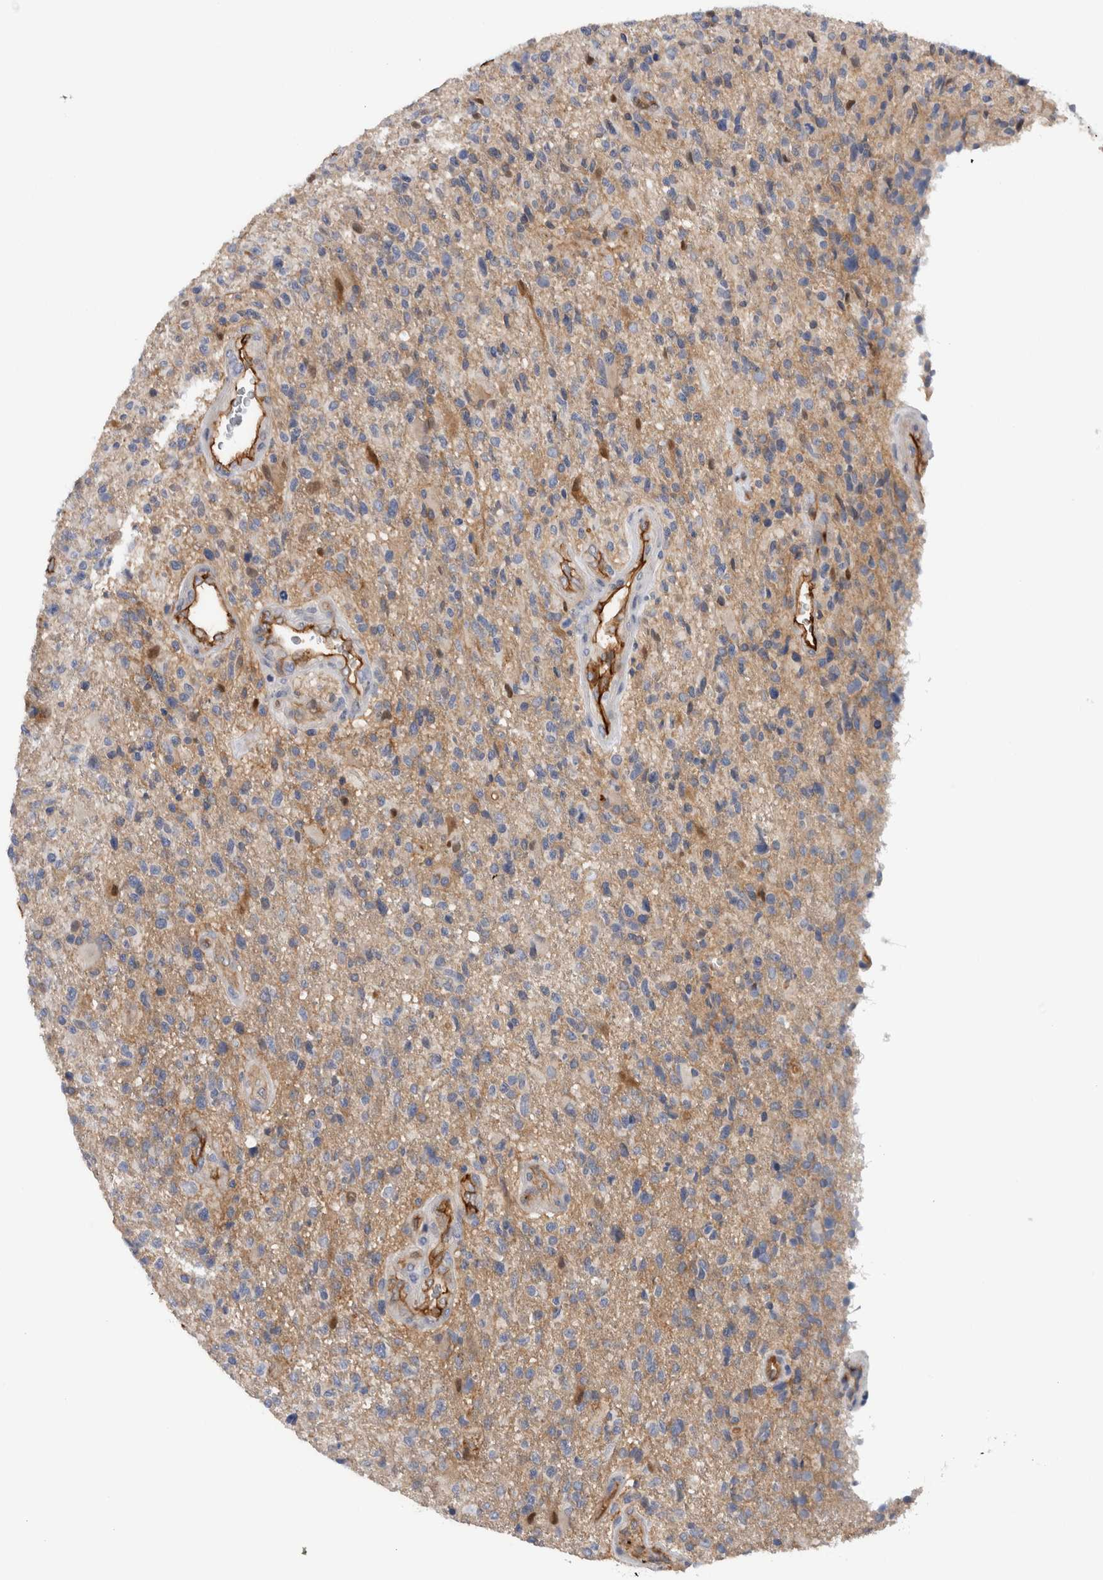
{"staining": {"intensity": "negative", "quantity": "none", "location": "none"}, "tissue": "glioma", "cell_type": "Tumor cells", "image_type": "cancer", "snomed": [{"axis": "morphology", "description": "Glioma, malignant, High grade"}, {"axis": "topography", "description": "Brain"}], "caption": "Glioma was stained to show a protein in brown. There is no significant staining in tumor cells.", "gene": "CD59", "patient": {"sex": "male", "age": 72}}